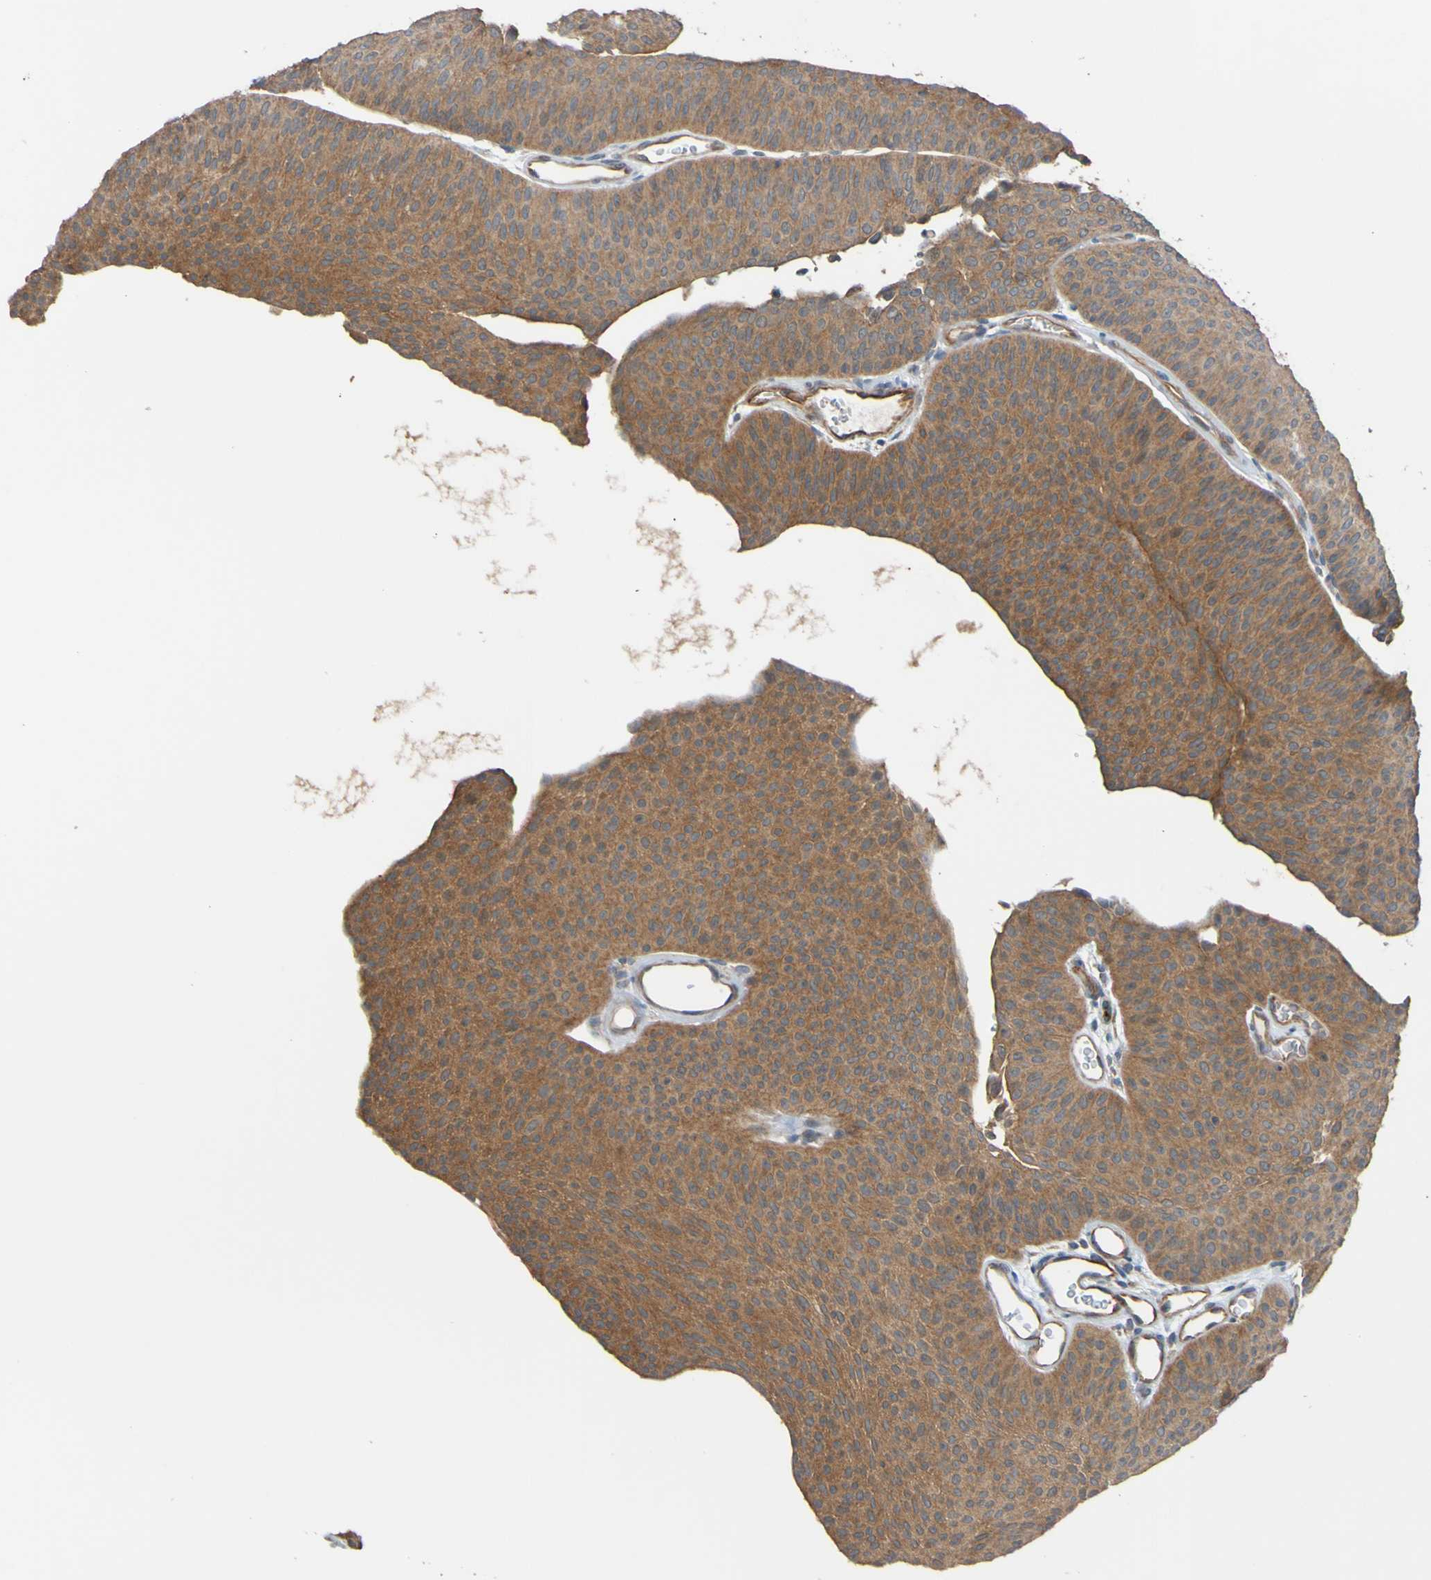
{"staining": {"intensity": "moderate", "quantity": ">75%", "location": "cytoplasmic/membranous"}, "tissue": "urothelial cancer", "cell_type": "Tumor cells", "image_type": "cancer", "snomed": [{"axis": "morphology", "description": "Urothelial carcinoma, Low grade"}, {"axis": "topography", "description": "Urinary bladder"}], "caption": "Moderate cytoplasmic/membranous positivity is identified in approximately >75% of tumor cells in low-grade urothelial carcinoma.", "gene": "ST8SIA6", "patient": {"sex": "female", "age": 60}}